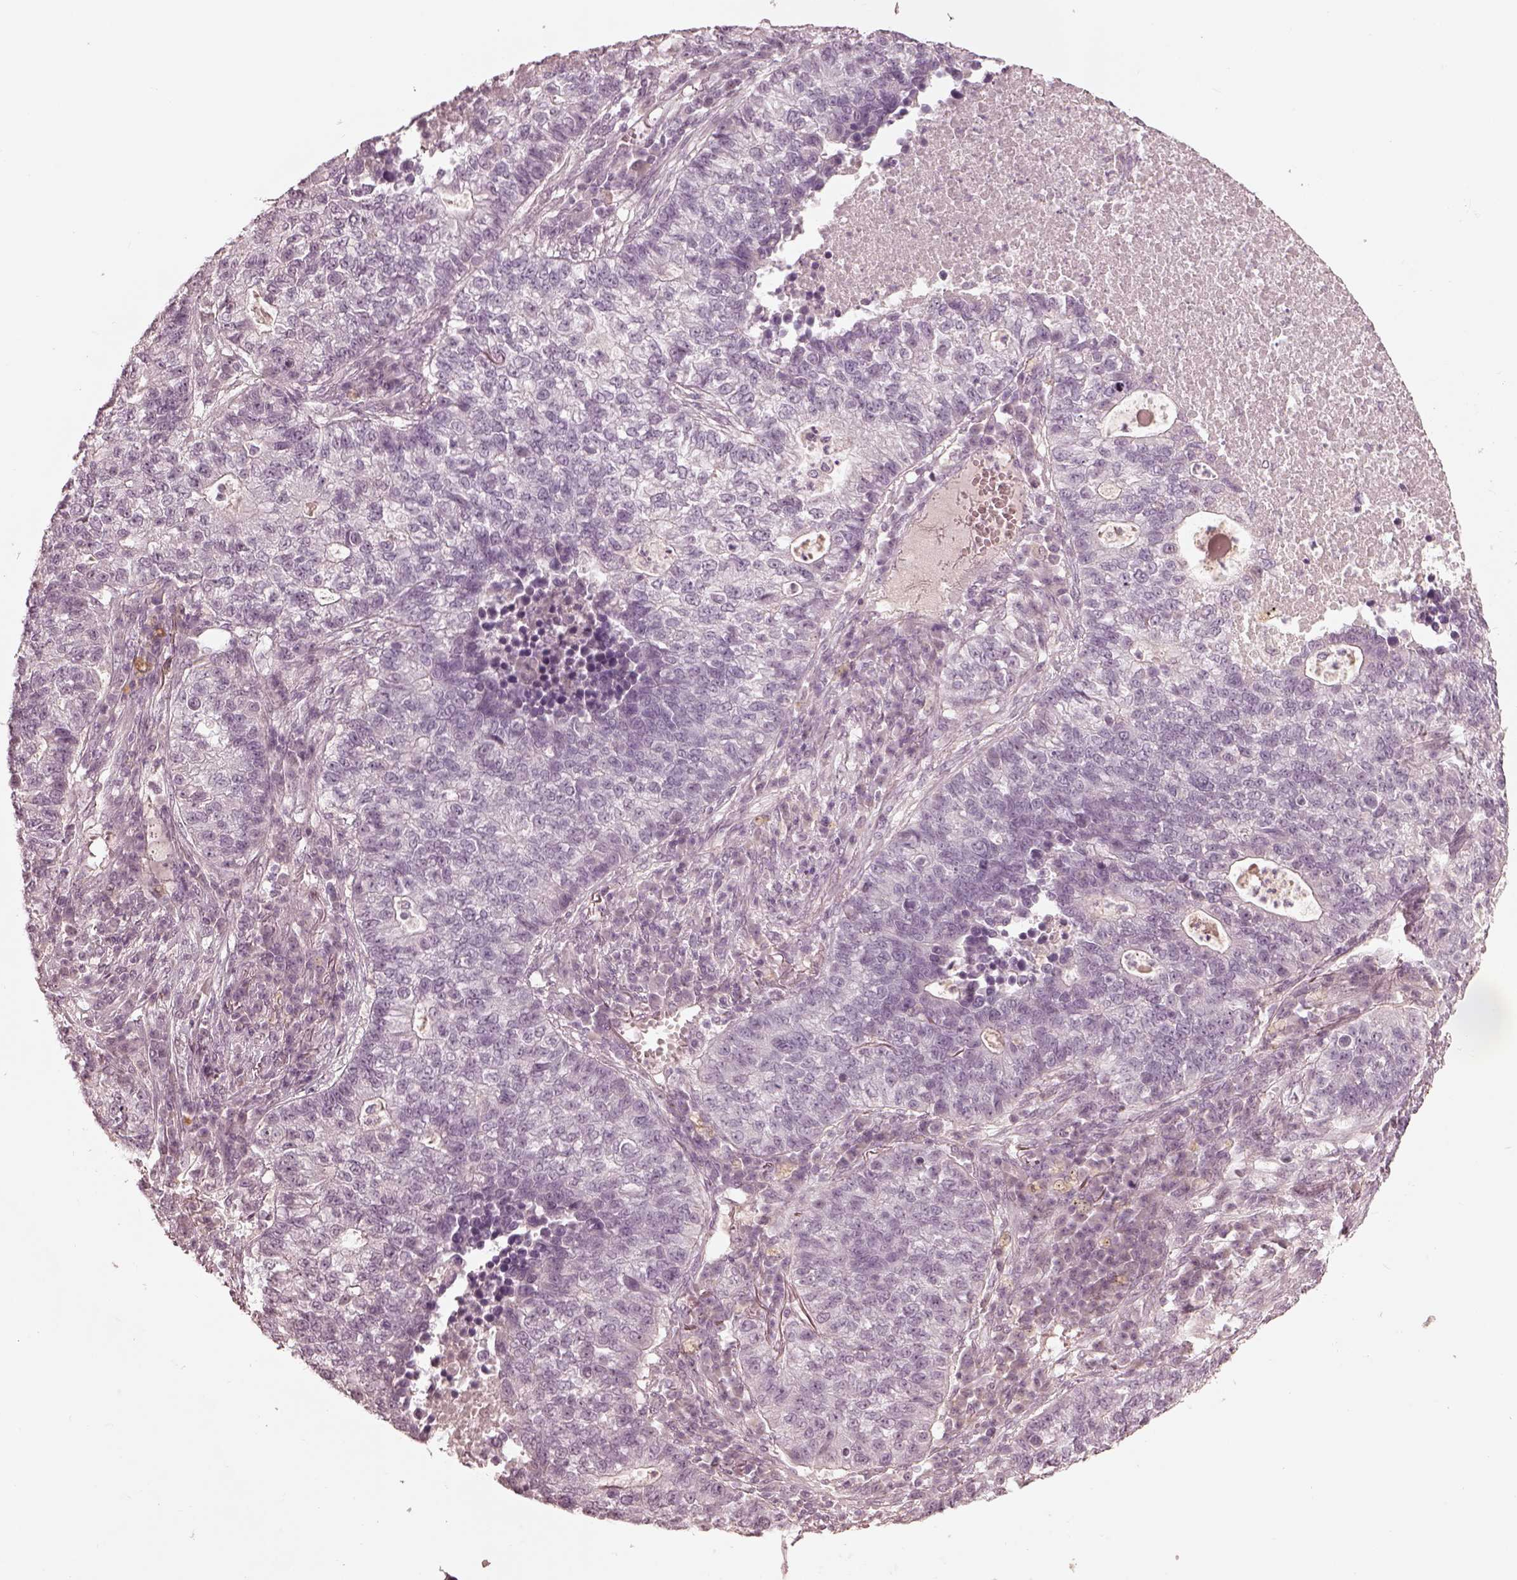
{"staining": {"intensity": "negative", "quantity": "none", "location": "none"}, "tissue": "lung cancer", "cell_type": "Tumor cells", "image_type": "cancer", "snomed": [{"axis": "morphology", "description": "Adenocarcinoma, NOS"}, {"axis": "topography", "description": "Lung"}], "caption": "The photomicrograph shows no staining of tumor cells in lung cancer (adenocarcinoma). (DAB (3,3'-diaminobenzidine) immunohistochemistry with hematoxylin counter stain).", "gene": "ADRB3", "patient": {"sex": "male", "age": 57}}